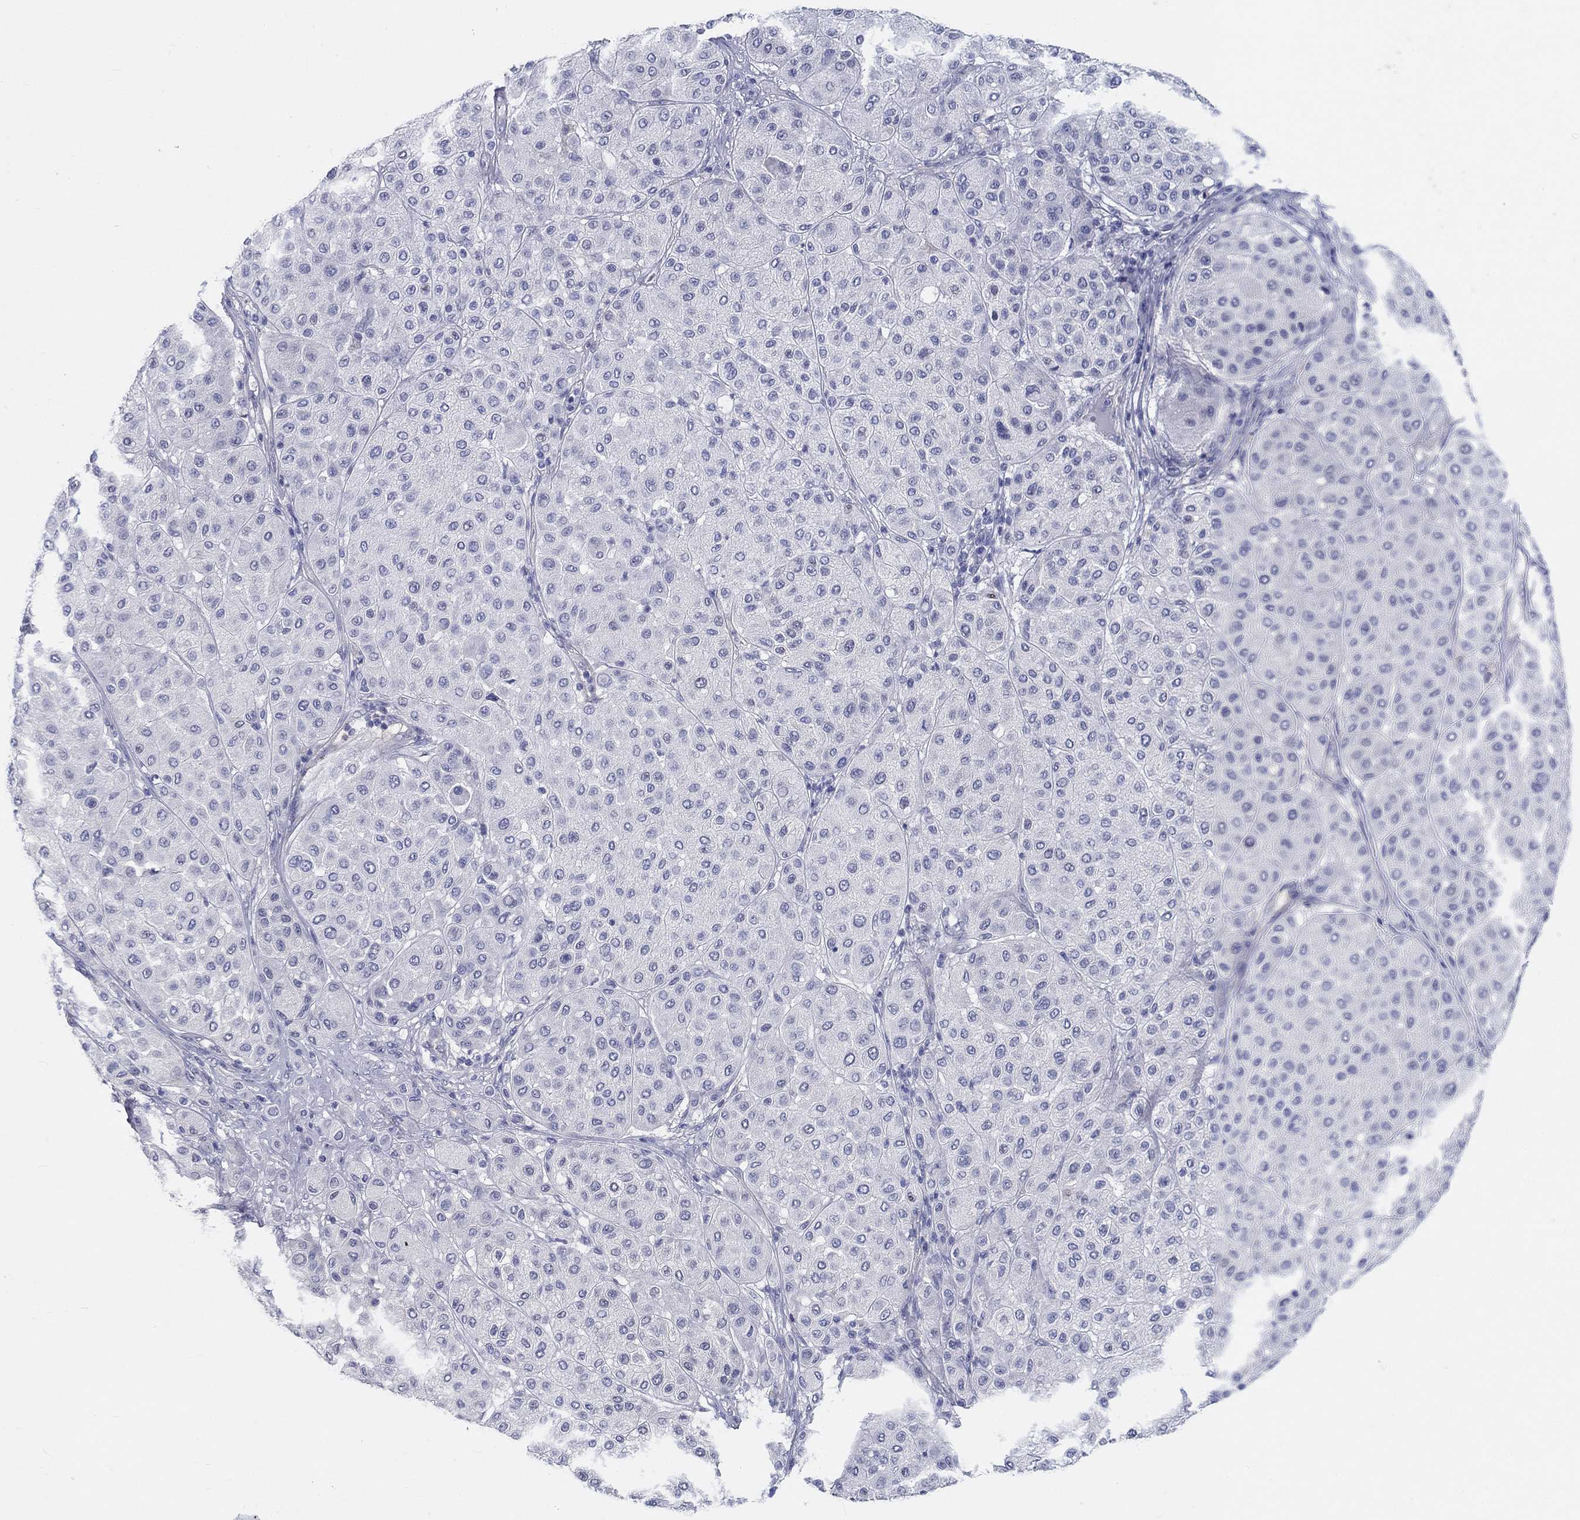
{"staining": {"intensity": "negative", "quantity": "none", "location": "none"}, "tissue": "melanoma", "cell_type": "Tumor cells", "image_type": "cancer", "snomed": [{"axis": "morphology", "description": "Malignant melanoma, Metastatic site"}, {"axis": "topography", "description": "Smooth muscle"}], "caption": "There is no significant positivity in tumor cells of melanoma. (Stains: DAB (3,3'-diaminobenzidine) immunohistochemistry with hematoxylin counter stain, Microscopy: brightfield microscopy at high magnification).", "gene": "CRYGD", "patient": {"sex": "male", "age": 41}}